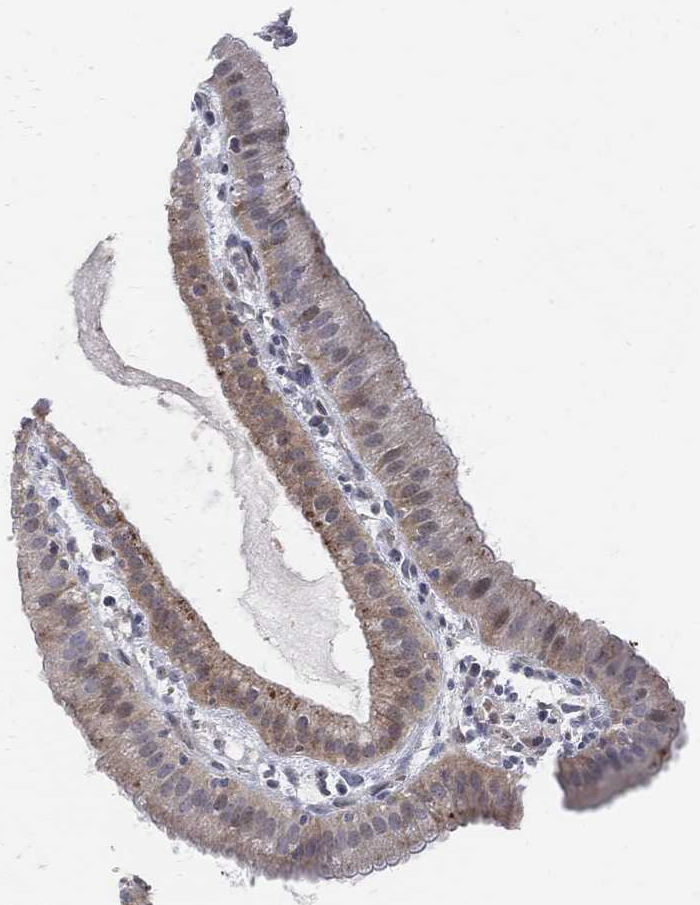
{"staining": {"intensity": "weak", "quantity": "25%-75%", "location": "cytoplasmic/membranous"}, "tissue": "gallbladder", "cell_type": "Glandular cells", "image_type": "normal", "snomed": [{"axis": "morphology", "description": "Normal tissue, NOS"}, {"axis": "topography", "description": "Gallbladder"}], "caption": "Gallbladder stained with DAB (3,3'-diaminobenzidine) IHC reveals low levels of weak cytoplasmic/membranous expression in approximately 25%-75% of glandular cells.", "gene": "CNTF", "patient": {"sex": "male", "age": 67}}